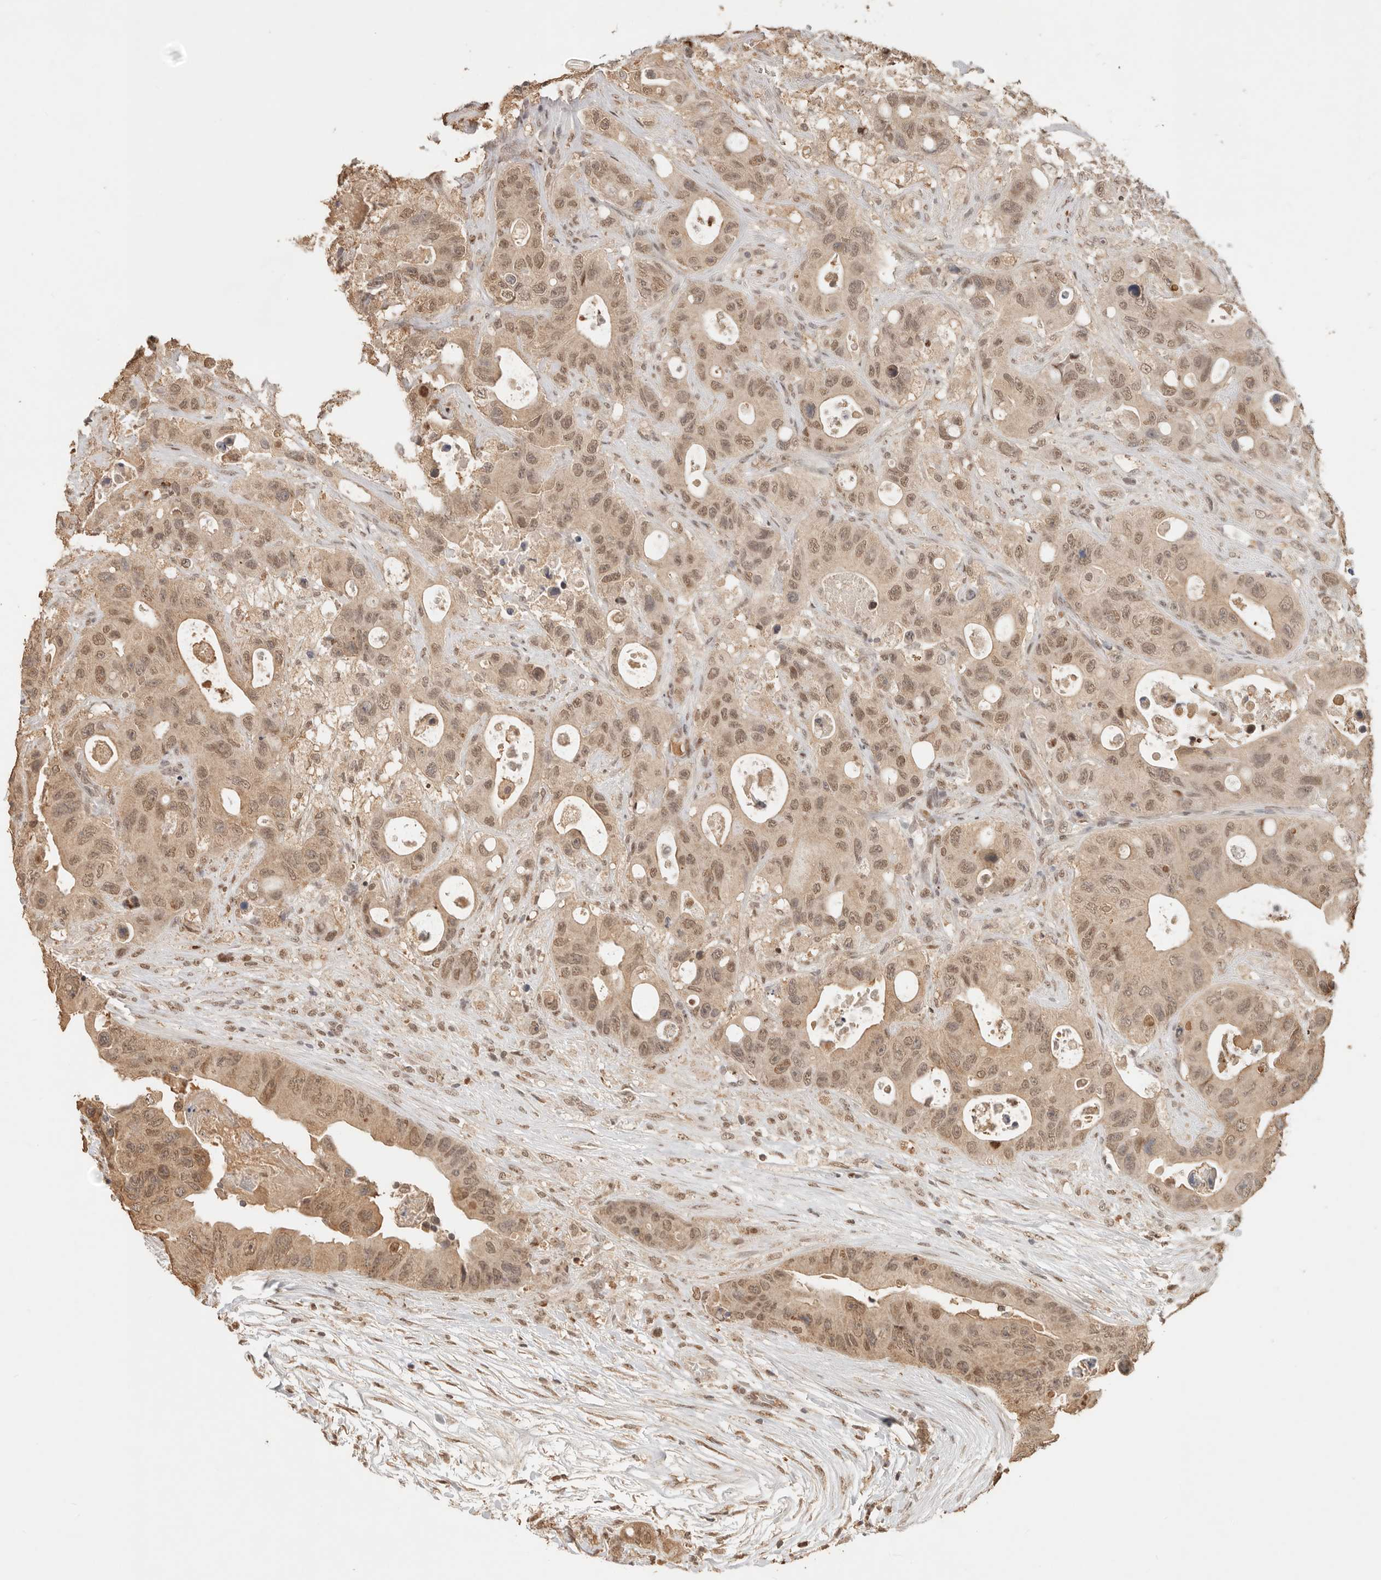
{"staining": {"intensity": "moderate", "quantity": ">75%", "location": "nuclear"}, "tissue": "colorectal cancer", "cell_type": "Tumor cells", "image_type": "cancer", "snomed": [{"axis": "morphology", "description": "Adenocarcinoma, NOS"}, {"axis": "topography", "description": "Colon"}], "caption": "This is an image of immunohistochemistry (IHC) staining of colorectal cancer (adenocarcinoma), which shows moderate staining in the nuclear of tumor cells.", "gene": "NPAS2", "patient": {"sex": "female", "age": 46}}